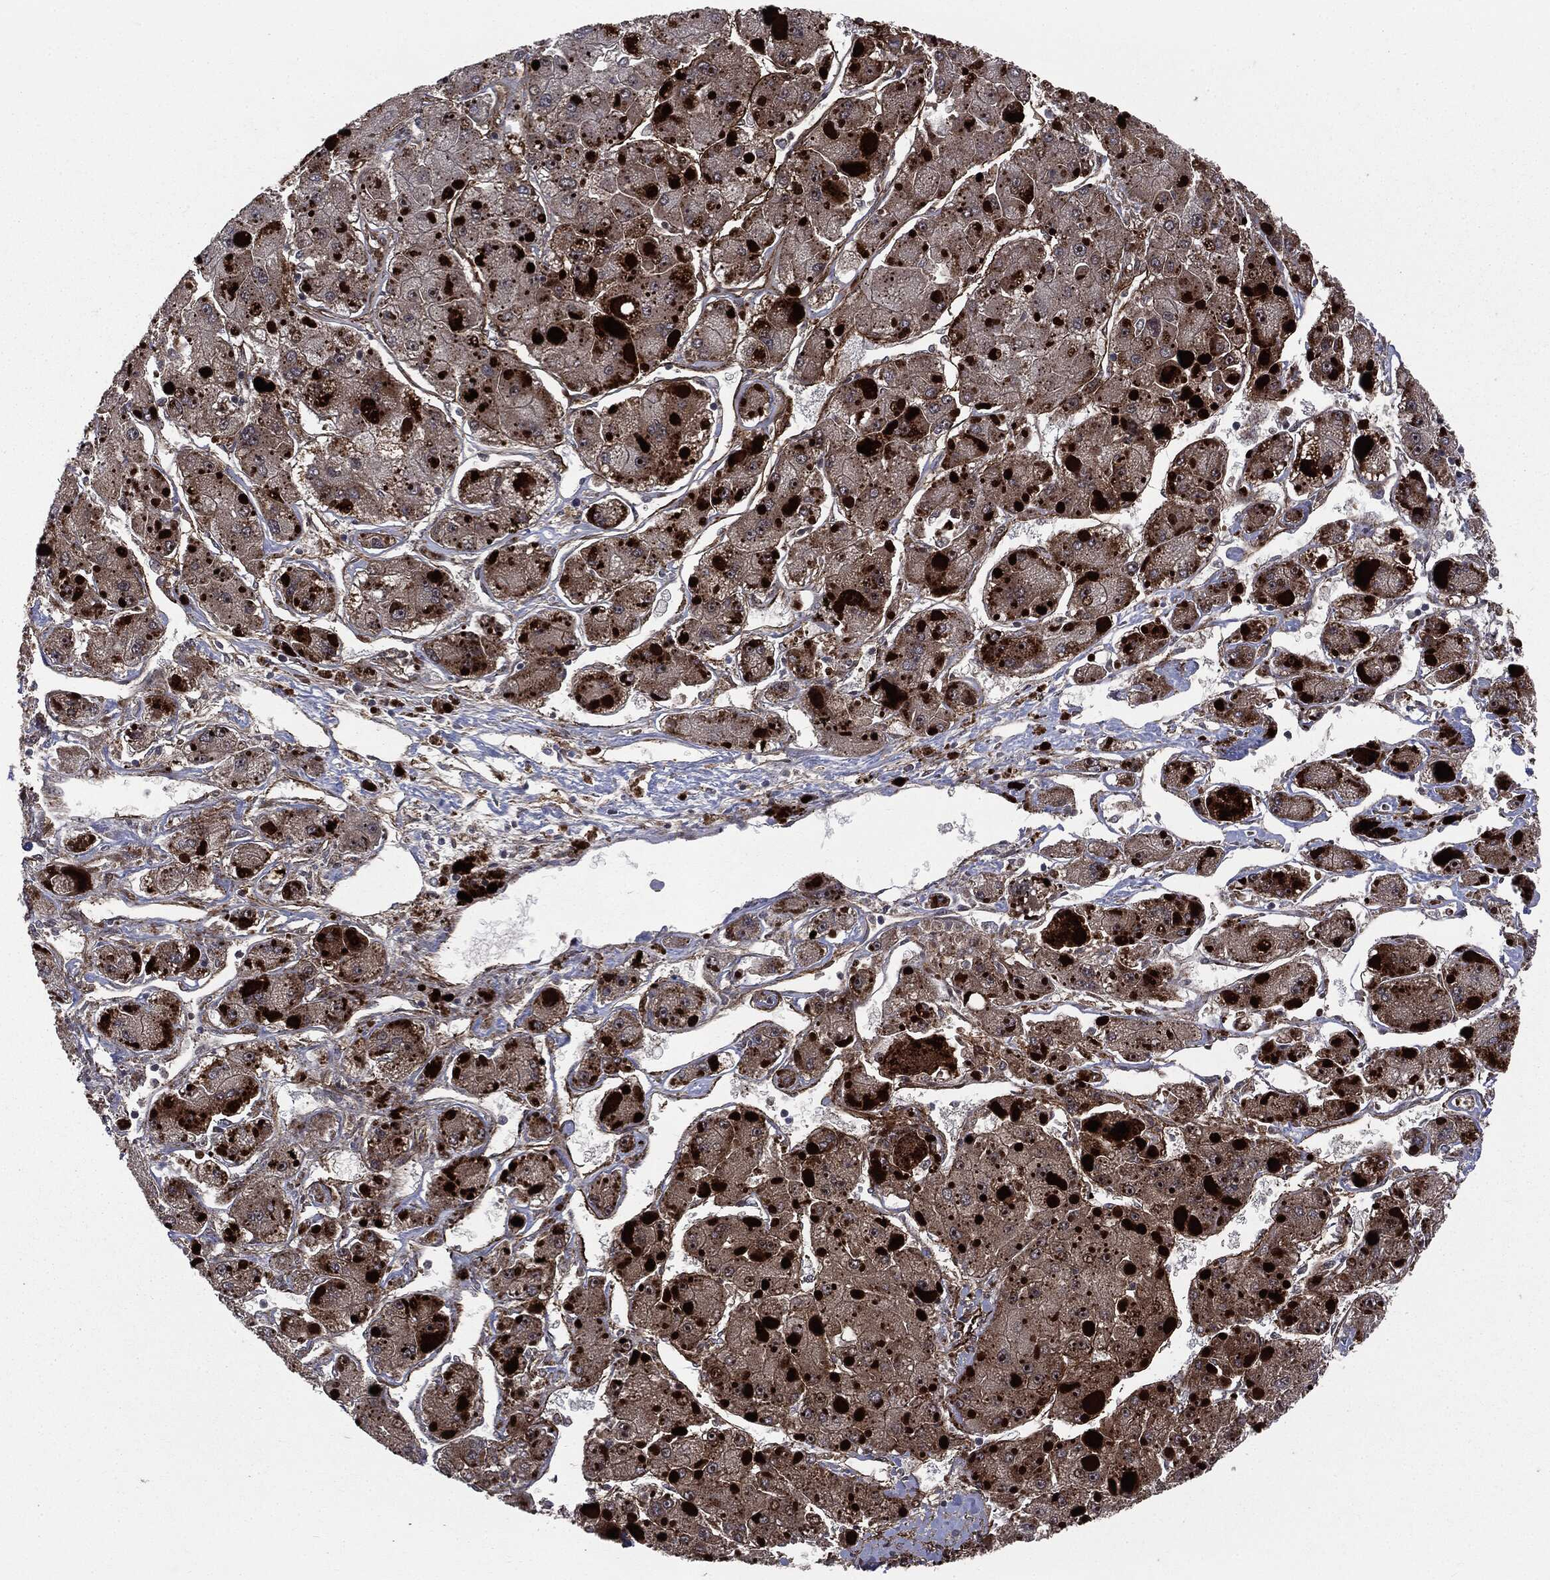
{"staining": {"intensity": "weak", "quantity": "25%-75%", "location": "cytoplasmic/membranous"}, "tissue": "liver cancer", "cell_type": "Tumor cells", "image_type": "cancer", "snomed": [{"axis": "morphology", "description": "Carcinoma, Hepatocellular, NOS"}, {"axis": "topography", "description": "Liver"}], "caption": "This image shows liver hepatocellular carcinoma stained with immunohistochemistry to label a protein in brown. The cytoplasmic/membranous of tumor cells show weak positivity for the protein. Nuclei are counter-stained blue.", "gene": "SMAD4", "patient": {"sex": "female", "age": 73}}